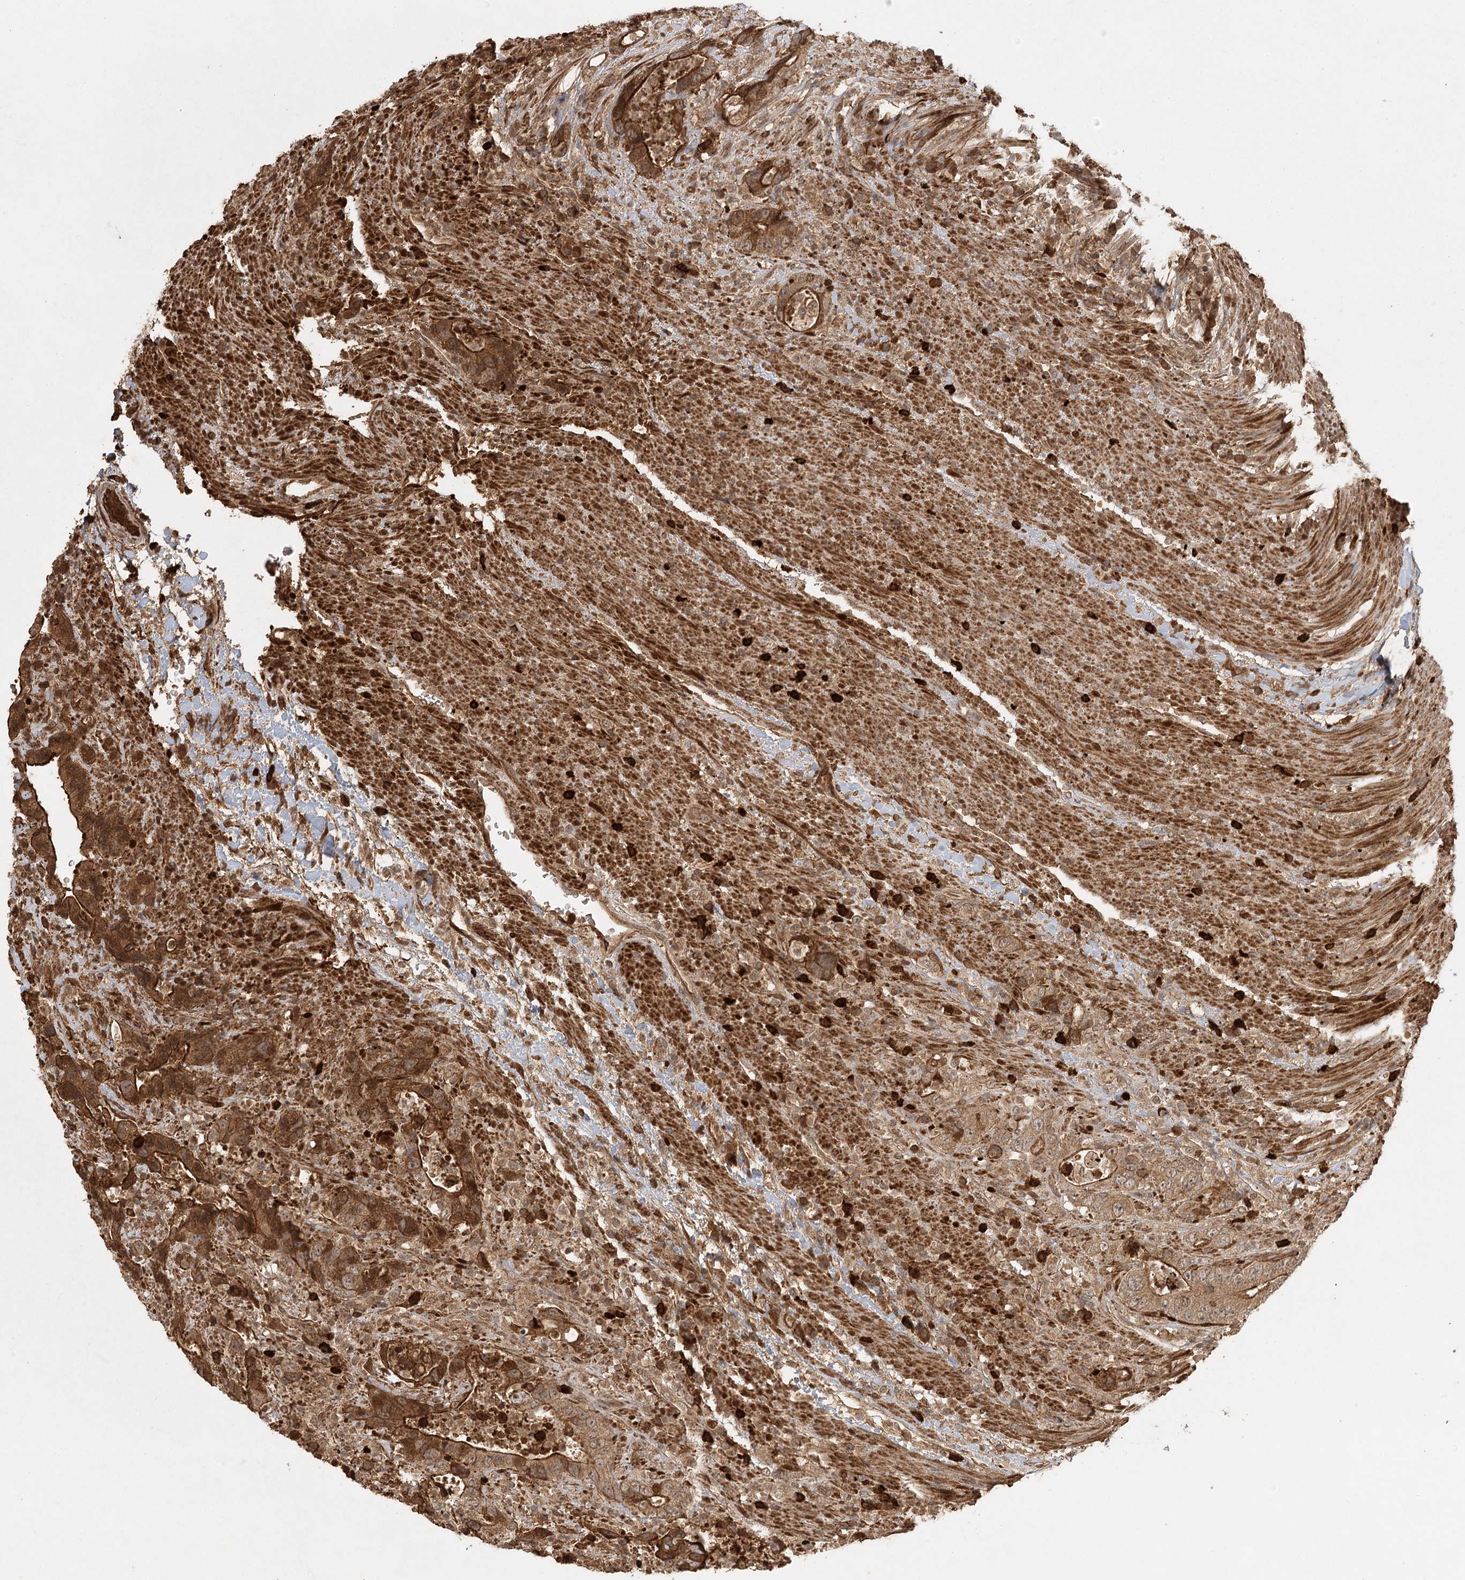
{"staining": {"intensity": "moderate", "quantity": ">75%", "location": "cytoplasmic/membranous"}, "tissue": "colorectal cancer", "cell_type": "Tumor cells", "image_type": "cancer", "snomed": [{"axis": "morphology", "description": "Adenocarcinoma, NOS"}, {"axis": "topography", "description": "Colon"}], "caption": "Approximately >75% of tumor cells in colorectal adenocarcinoma exhibit moderate cytoplasmic/membranous protein staining as visualized by brown immunohistochemical staining.", "gene": "ARL13A", "patient": {"sex": "female", "age": 75}}